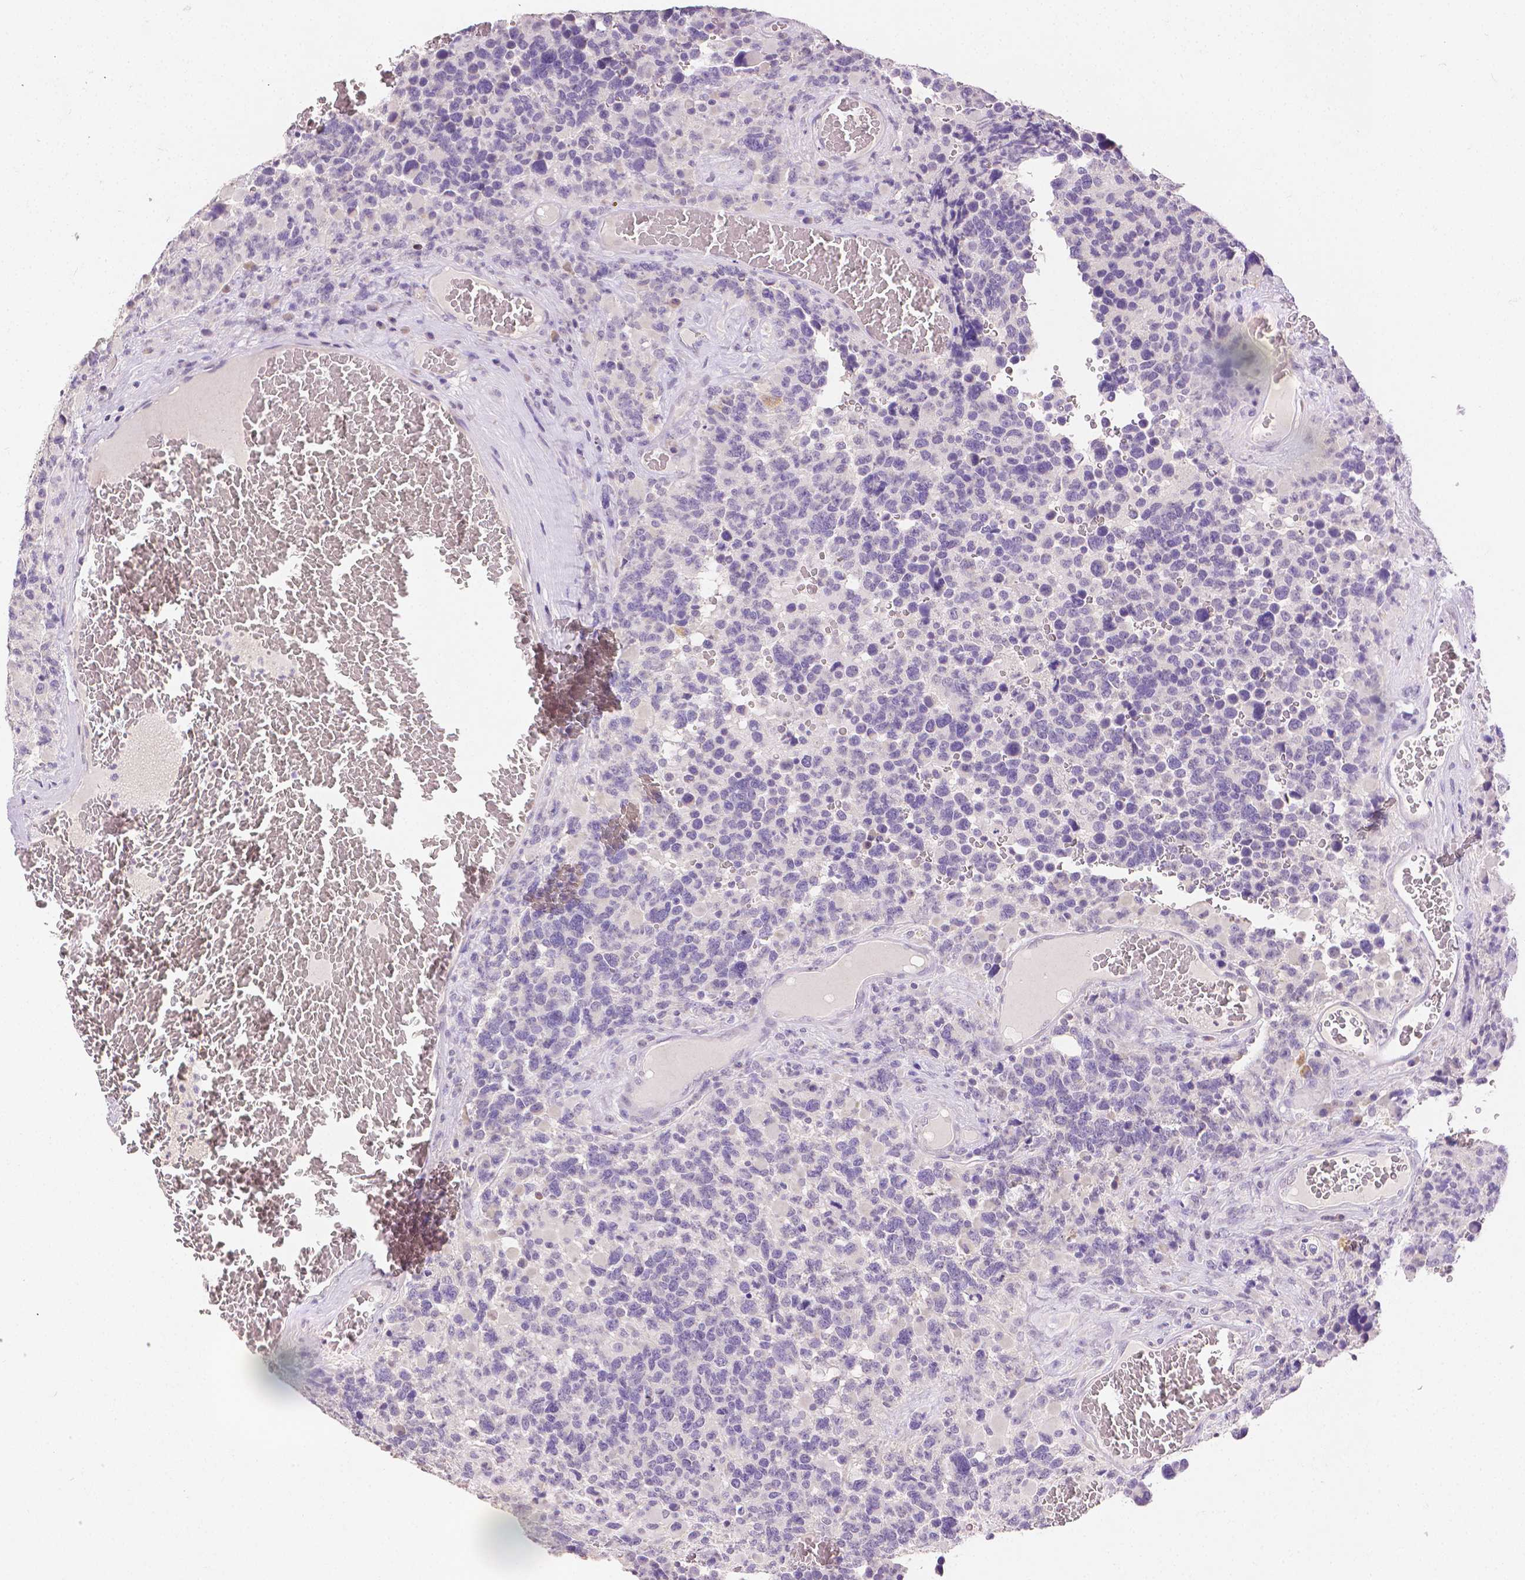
{"staining": {"intensity": "negative", "quantity": "none", "location": "none"}, "tissue": "glioma", "cell_type": "Tumor cells", "image_type": "cancer", "snomed": [{"axis": "morphology", "description": "Glioma, malignant, High grade"}, {"axis": "topography", "description": "Brain"}], "caption": "IHC photomicrograph of glioma stained for a protein (brown), which shows no expression in tumor cells.", "gene": "TGM1", "patient": {"sex": "female", "age": 40}}